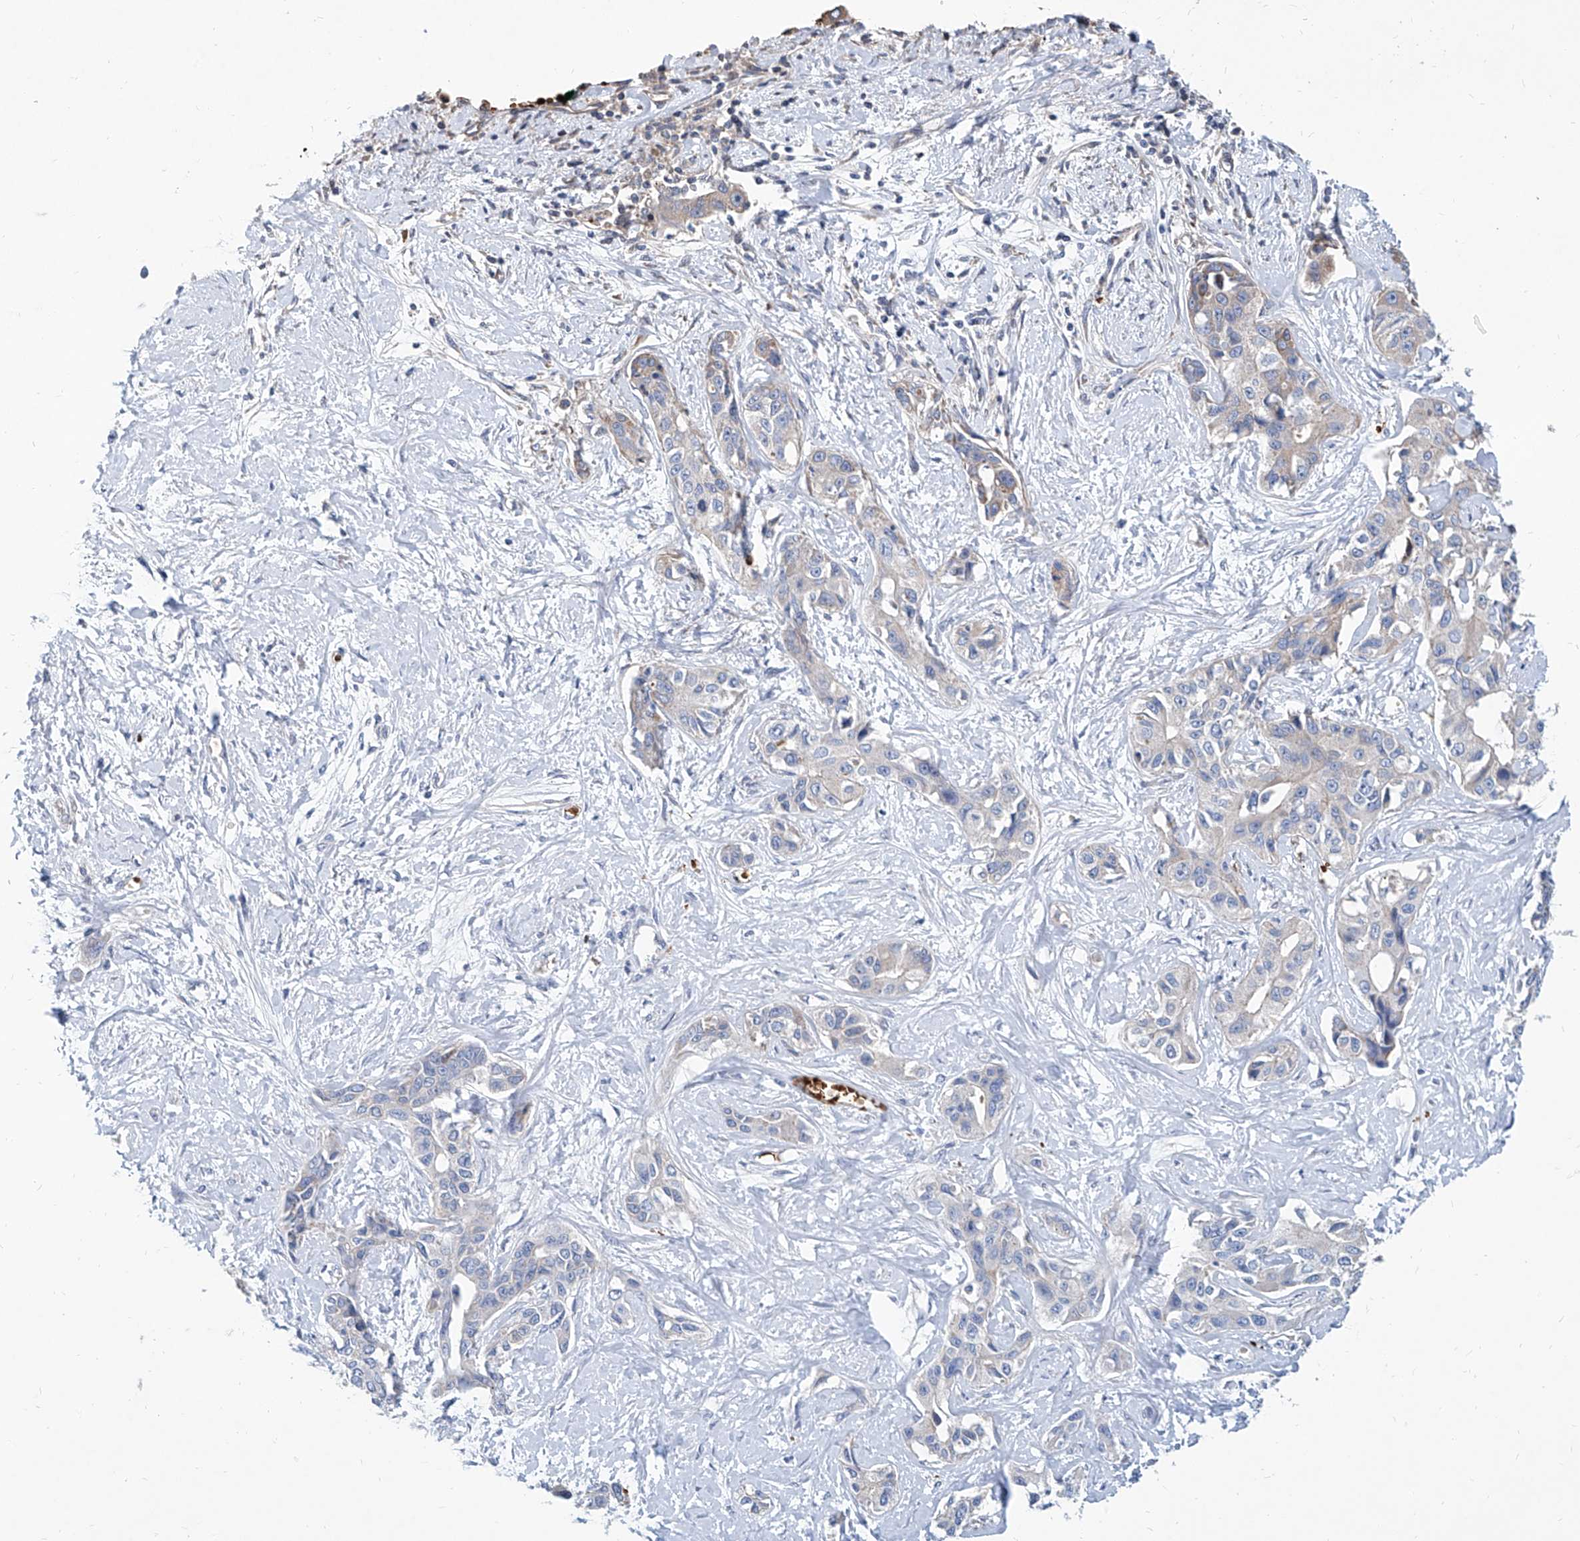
{"staining": {"intensity": "negative", "quantity": "none", "location": "none"}, "tissue": "liver cancer", "cell_type": "Tumor cells", "image_type": "cancer", "snomed": [{"axis": "morphology", "description": "Cholangiocarcinoma"}, {"axis": "topography", "description": "Liver"}], "caption": "Tumor cells show no significant protein expression in cholangiocarcinoma (liver).", "gene": "FPR2", "patient": {"sex": "male", "age": 59}}